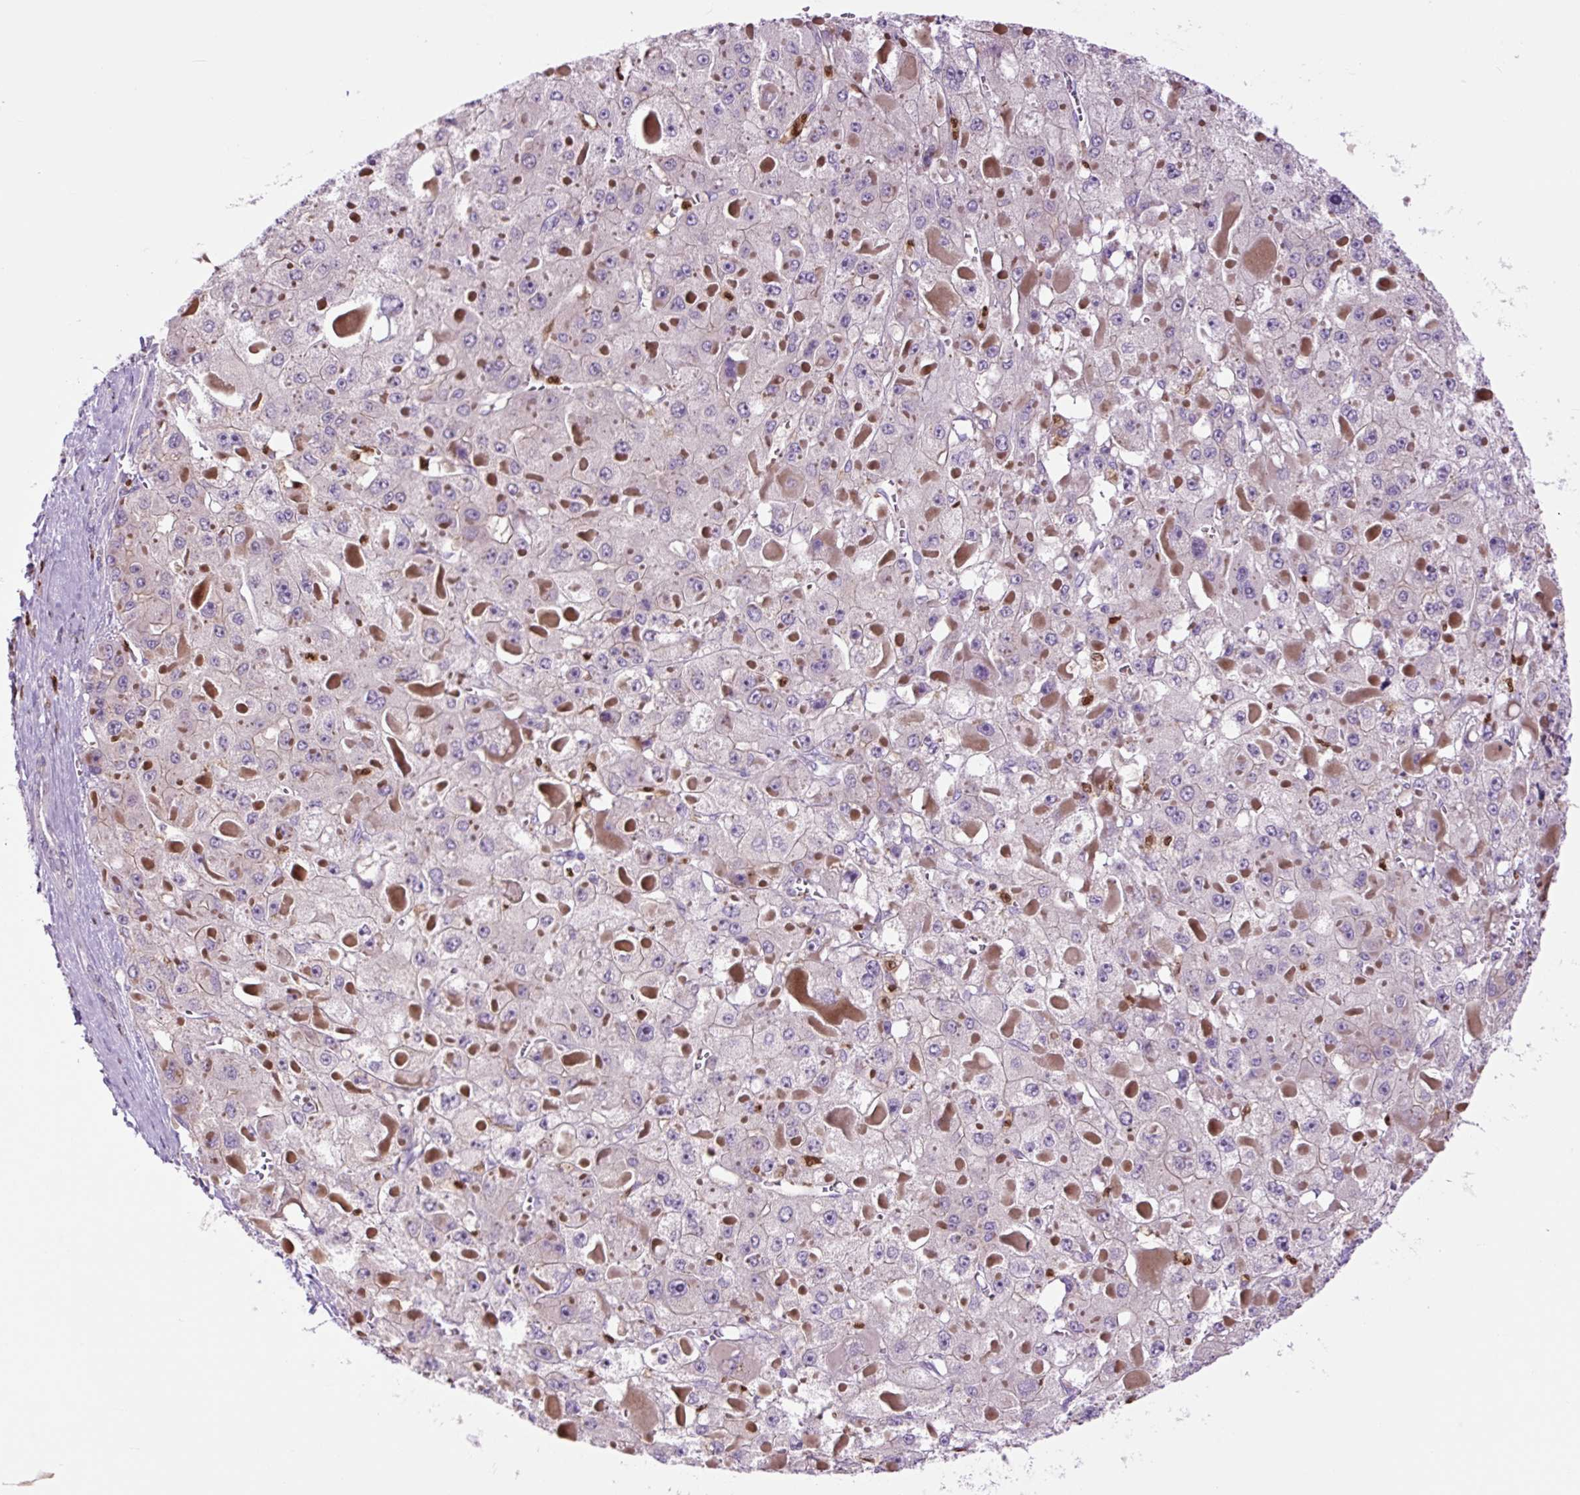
{"staining": {"intensity": "negative", "quantity": "none", "location": "none"}, "tissue": "liver cancer", "cell_type": "Tumor cells", "image_type": "cancer", "snomed": [{"axis": "morphology", "description": "Carcinoma, Hepatocellular, NOS"}, {"axis": "topography", "description": "Liver"}], "caption": "Immunohistochemistry of liver hepatocellular carcinoma displays no staining in tumor cells. (Brightfield microscopy of DAB (3,3'-diaminobenzidine) immunohistochemistry (IHC) at high magnification).", "gene": "SPI1", "patient": {"sex": "female", "age": 73}}